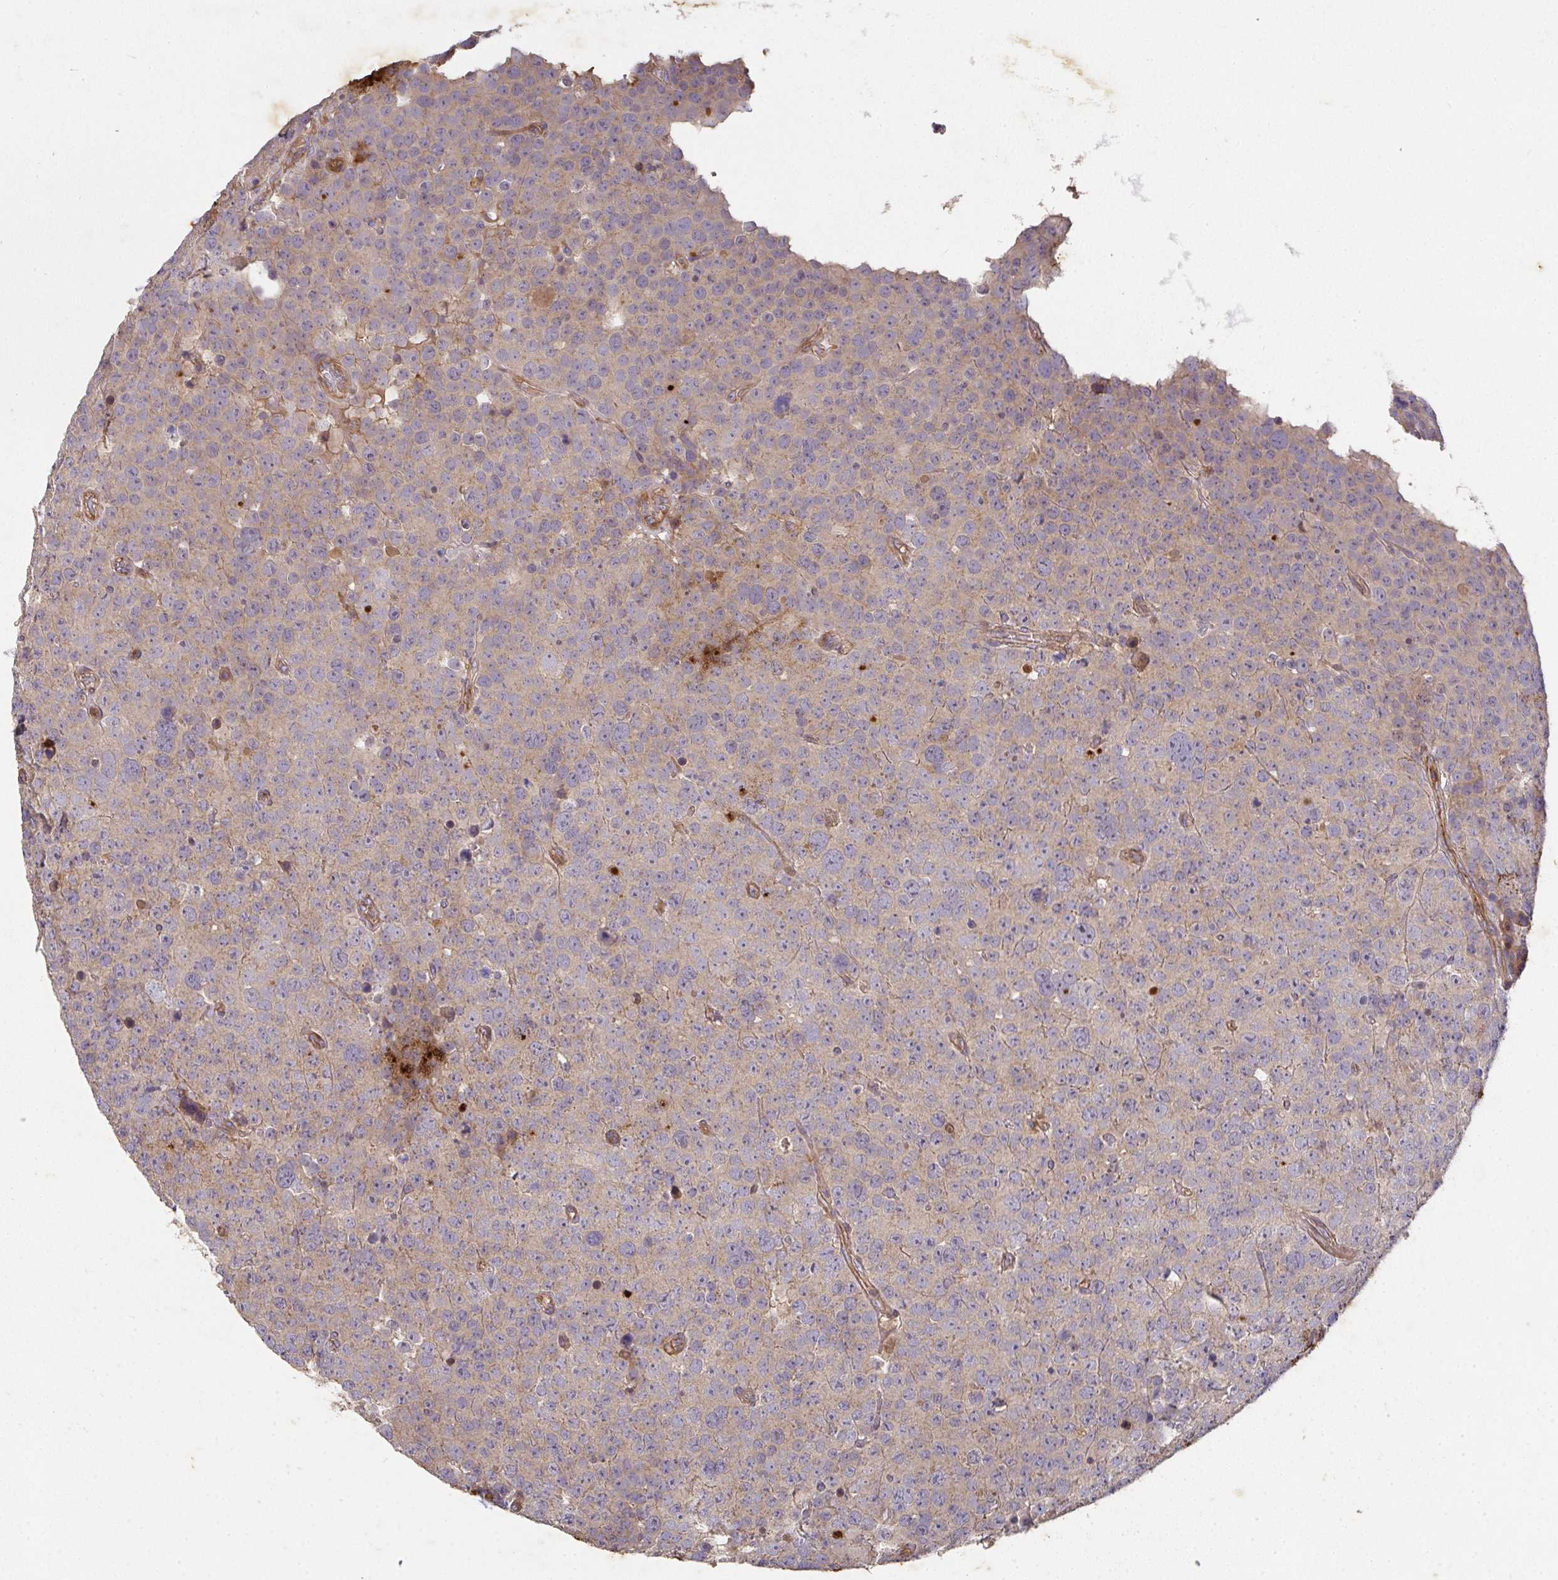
{"staining": {"intensity": "weak", "quantity": ">75%", "location": "cytoplasmic/membranous"}, "tissue": "testis cancer", "cell_type": "Tumor cells", "image_type": "cancer", "snomed": [{"axis": "morphology", "description": "Seminoma, NOS"}, {"axis": "topography", "description": "Testis"}], "caption": "A low amount of weak cytoplasmic/membranous positivity is present in about >75% of tumor cells in seminoma (testis) tissue.", "gene": "TNMD", "patient": {"sex": "male", "age": 71}}